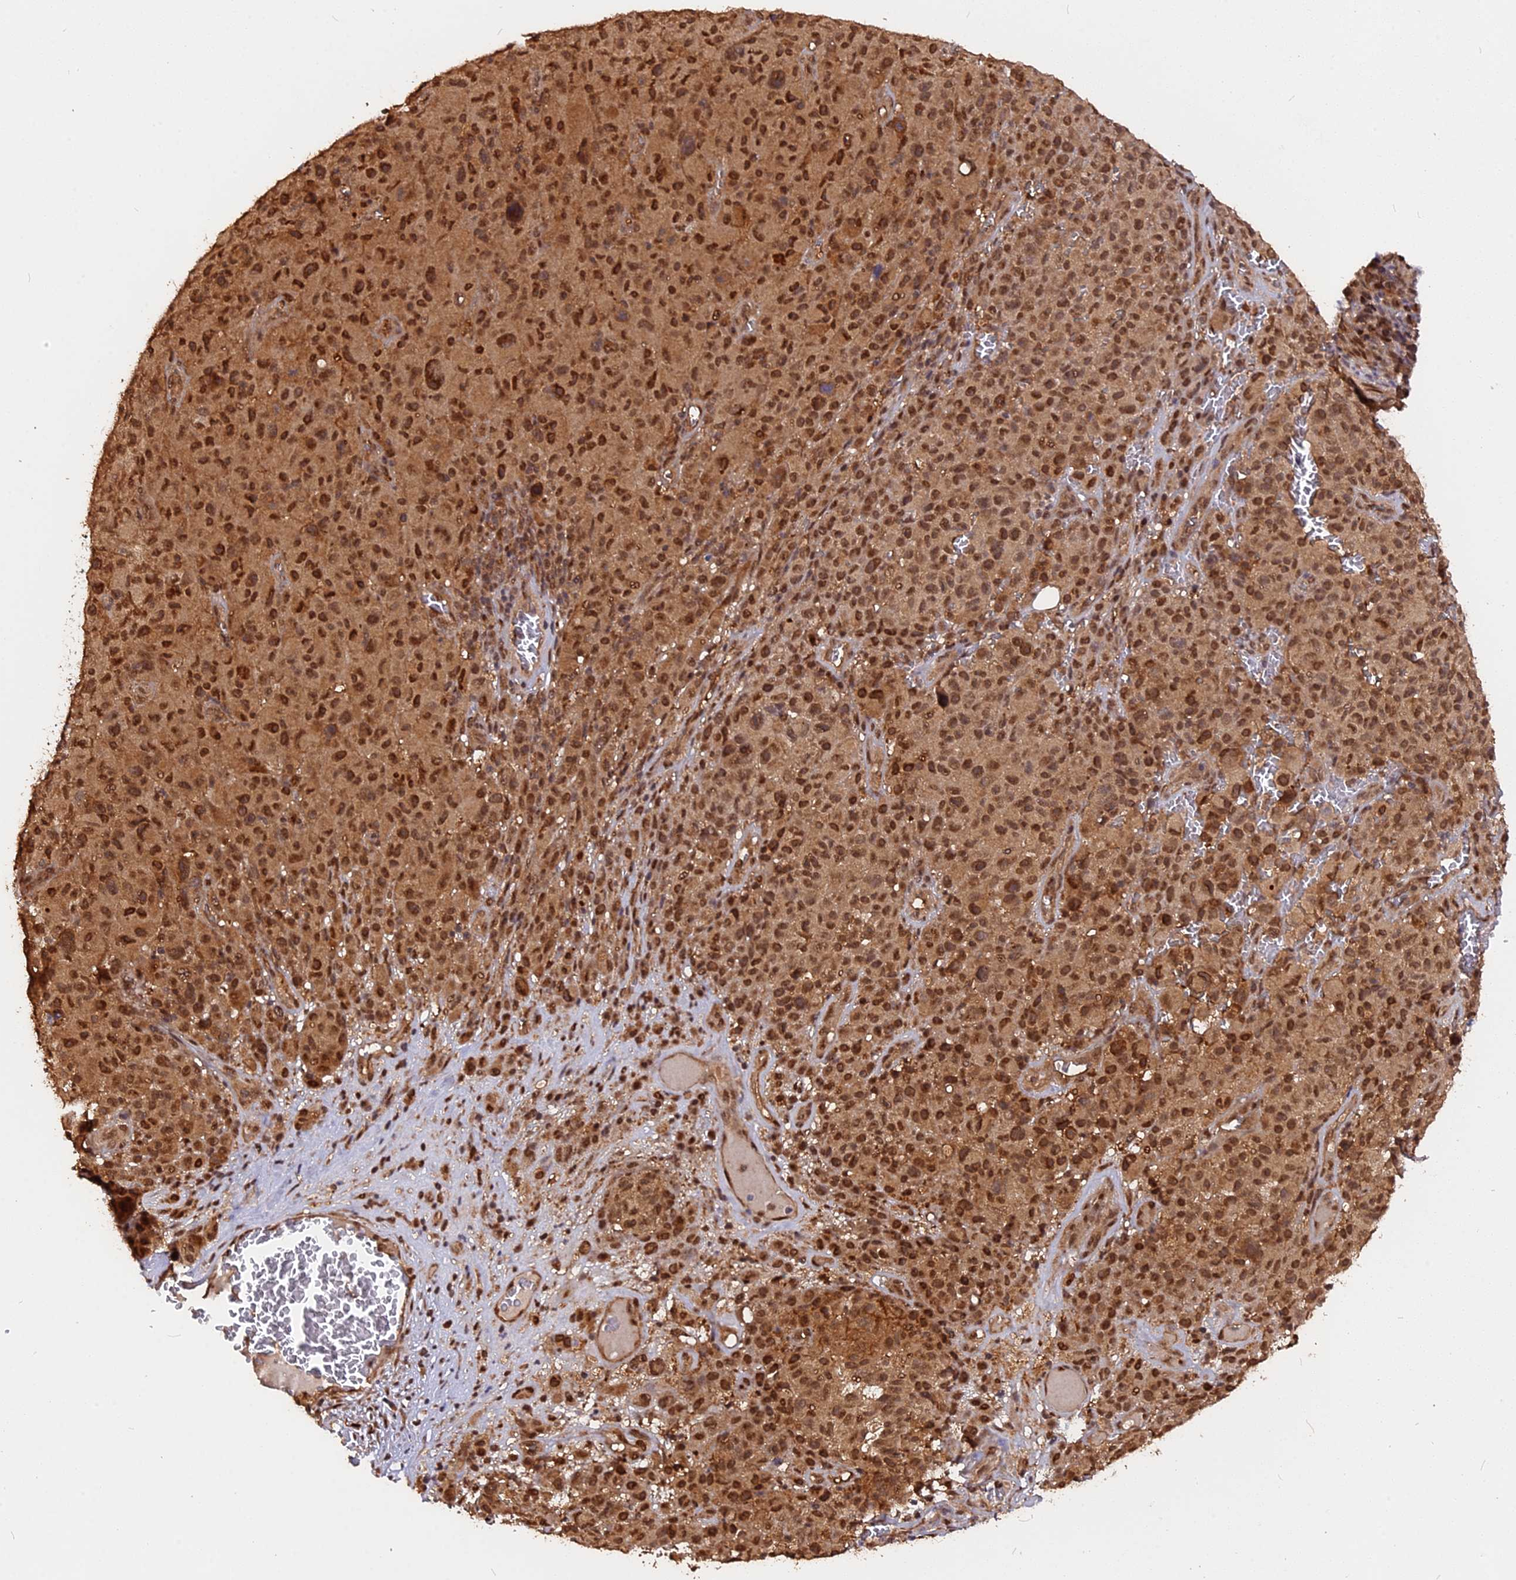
{"staining": {"intensity": "moderate", "quantity": ">75%", "location": "nuclear"}, "tissue": "melanoma", "cell_type": "Tumor cells", "image_type": "cancer", "snomed": [{"axis": "morphology", "description": "Malignant melanoma, NOS"}, {"axis": "topography", "description": "Skin"}], "caption": "Immunohistochemistry (IHC) micrograph of human melanoma stained for a protein (brown), which displays medium levels of moderate nuclear staining in approximately >75% of tumor cells.", "gene": "ADRM1", "patient": {"sex": "female", "age": 82}}